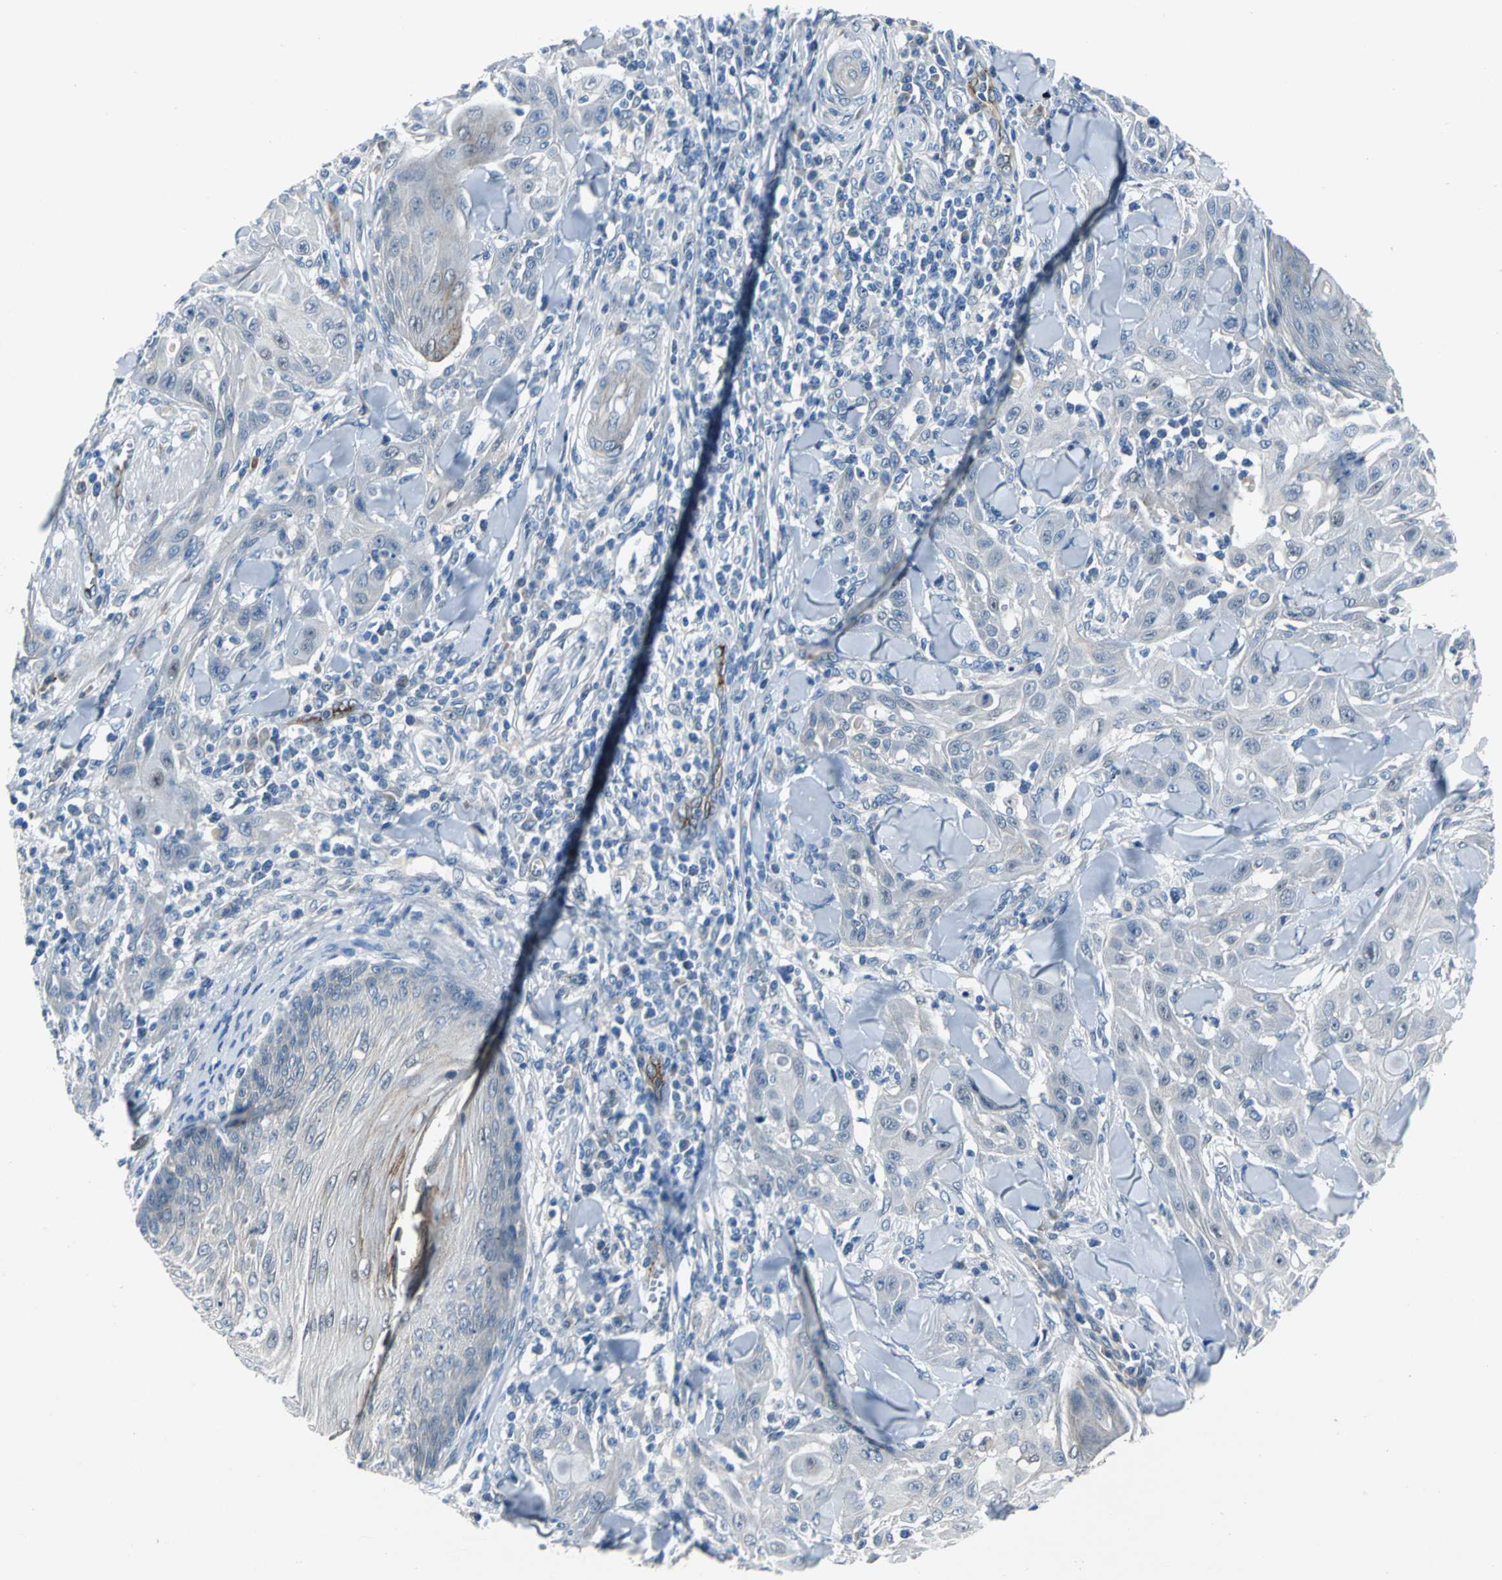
{"staining": {"intensity": "moderate", "quantity": "<25%", "location": "cytoplasmic/membranous,nuclear"}, "tissue": "skin cancer", "cell_type": "Tumor cells", "image_type": "cancer", "snomed": [{"axis": "morphology", "description": "Squamous cell carcinoma, NOS"}, {"axis": "topography", "description": "Skin"}], "caption": "Immunohistochemical staining of human skin cancer demonstrates low levels of moderate cytoplasmic/membranous and nuclear protein expression in approximately <25% of tumor cells.", "gene": "SELP", "patient": {"sex": "male", "age": 24}}